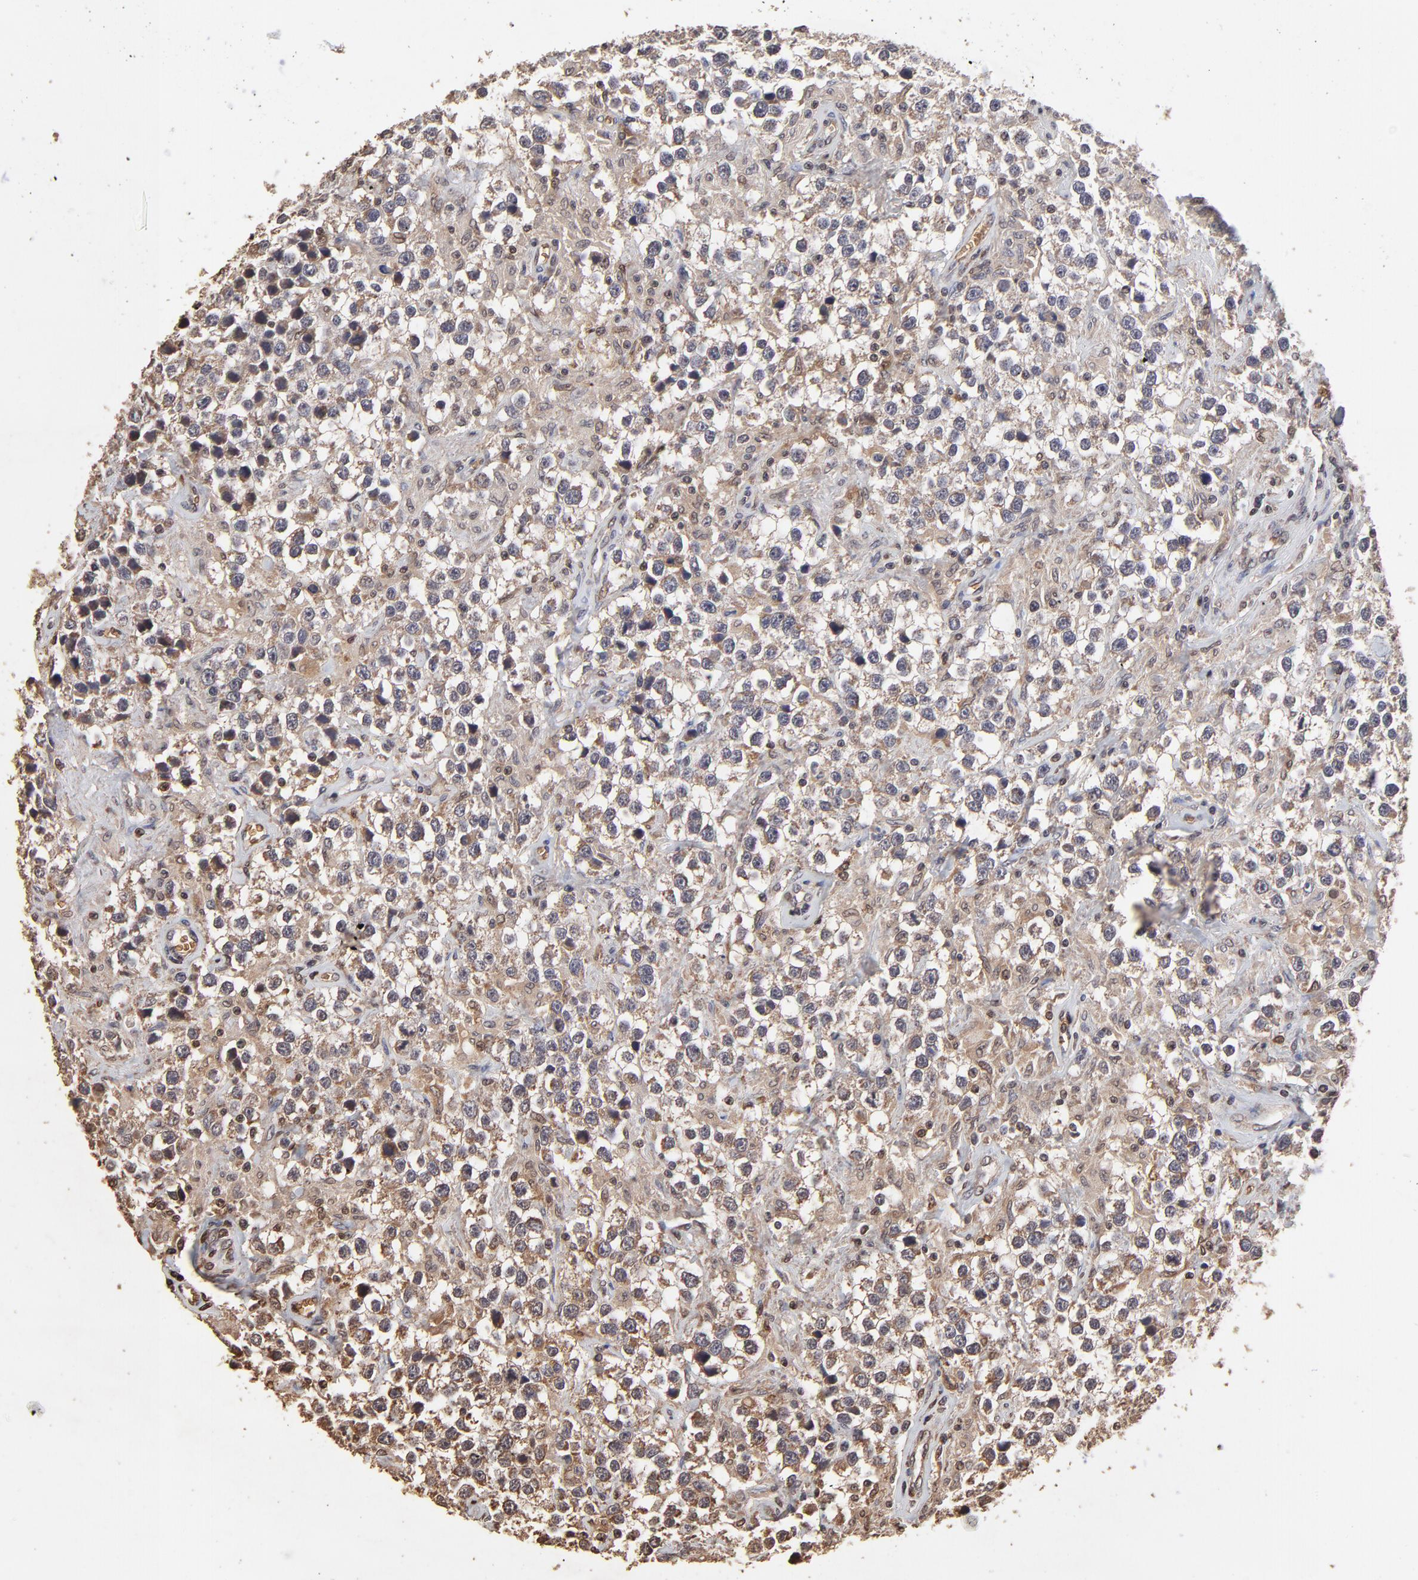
{"staining": {"intensity": "weak", "quantity": ">75%", "location": "cytoplasmic/membranous"}, "tissue": "testis cancer", "cell_type": "Tumor cells", "image_type": "cancer", "snomed": [{"axis": "morphology", "description": "Seminoma, NOS"}, {"axis": "topography", "description": "Testis"}], "caption": "Tumor cells display low levels of weak cytoplasmic/membranous expression in about >75% of cells in testis cancer (seminoma).", "gene": "CASP1", "patient": {"sex": "male", "age": 43}}